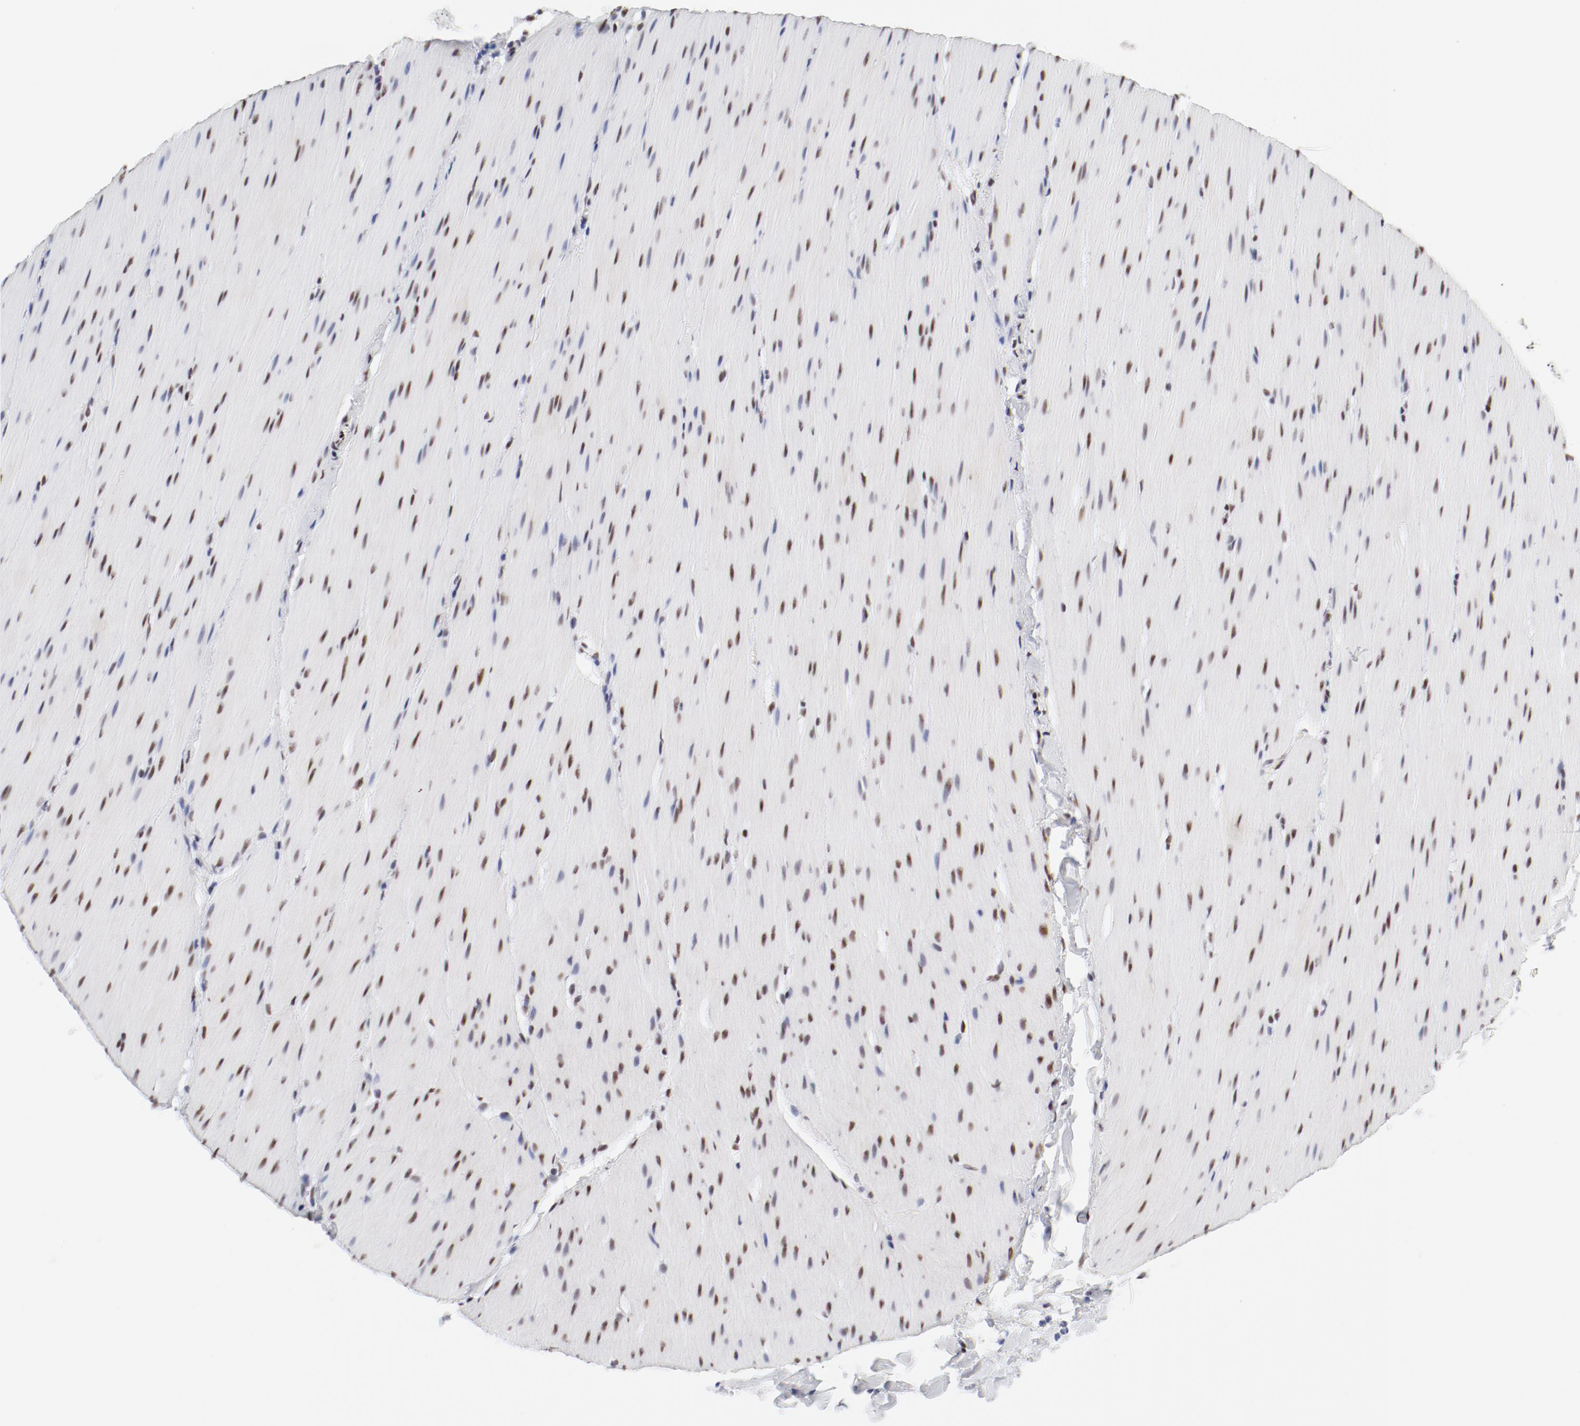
{"staining": {"intensity": "moderate", "quantity": ">75%", "location": "nuclear"}, "tissue": "smooth muscle", "cell_type": "Smooth muscle cells", "image_type": "normal", "snomed": [{"axis": "morphology", "description": "Normal tissue, NOS"}, {"axis": "topography", "description": "Smooth muscle"}, {"axis": "topography", "description": "Colon"}], "caption": "Immunohistochemistry (IHC) staining of unremarkable smooth muscle, which displays medium levels of moderate nuclear positivity in approximately >75% of smooth muscle cells indicating moderate nuclear protein positivity. The staining was performed using DAB (3,3'-diaminobenzidine) (brown) for protein detection and nuclei were counterstained in hematoxylin (blue).", "gene": "ATF2", "patient": {"sex": "male", "age": 67}}